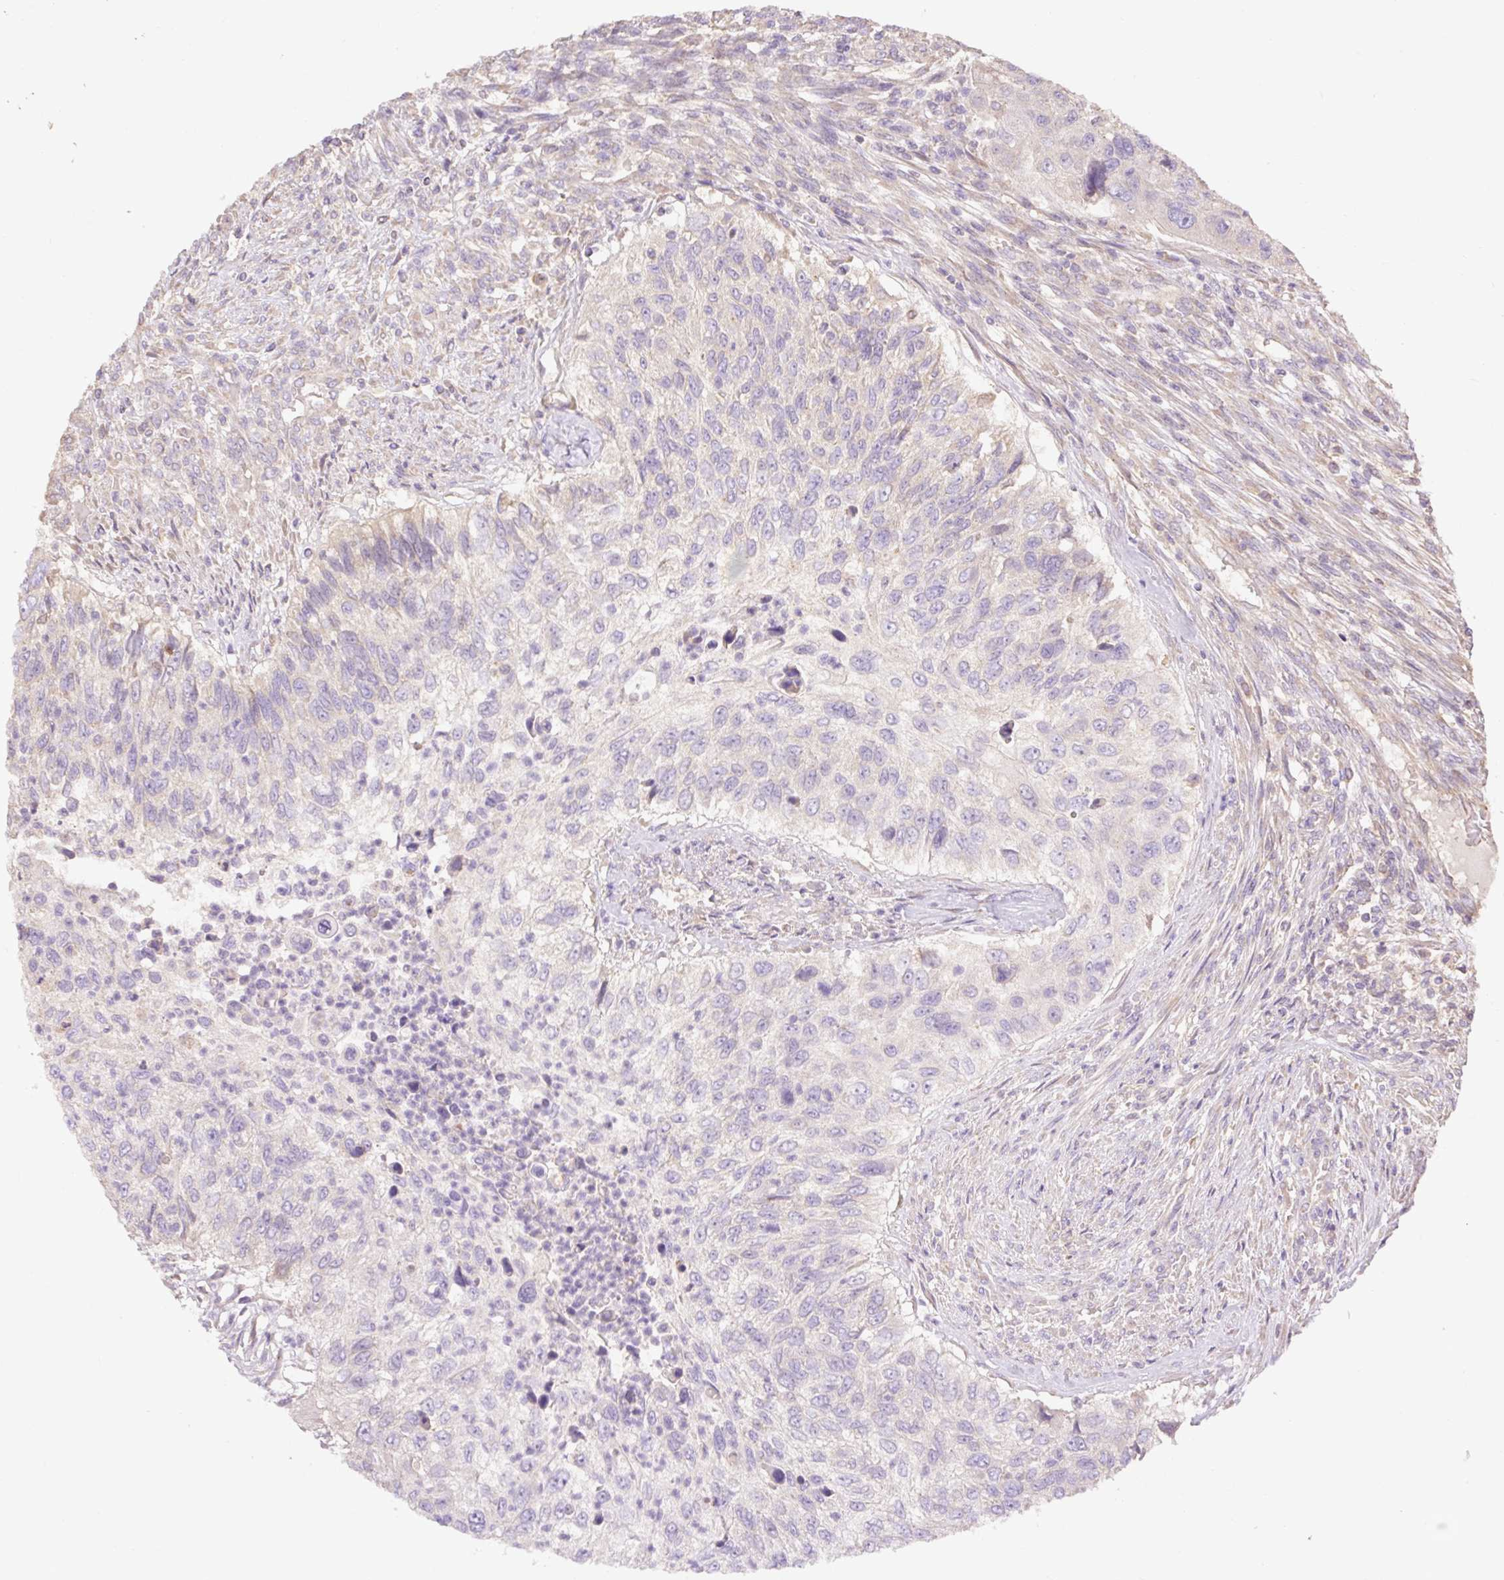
{"staining": {"intensity": "negative", "quantity": "none", "location": "none"}, "tissue": "urothelial cancer", "cell_type": "Tumor cells", "image_type": "cancer", "snomed": [{"axis": "morphology", "description": "Urothelial carcinoma, High grade"}, {"axis": "topography", "description": "Urinary bladder"}], "caption": "High-grade urothelial carcinoma stained for a protein using immunohistochemistry (IHC) shows no staining tumor cells.", "gene": "DESI1", "patient": {"sex": "female", "age": 60}}